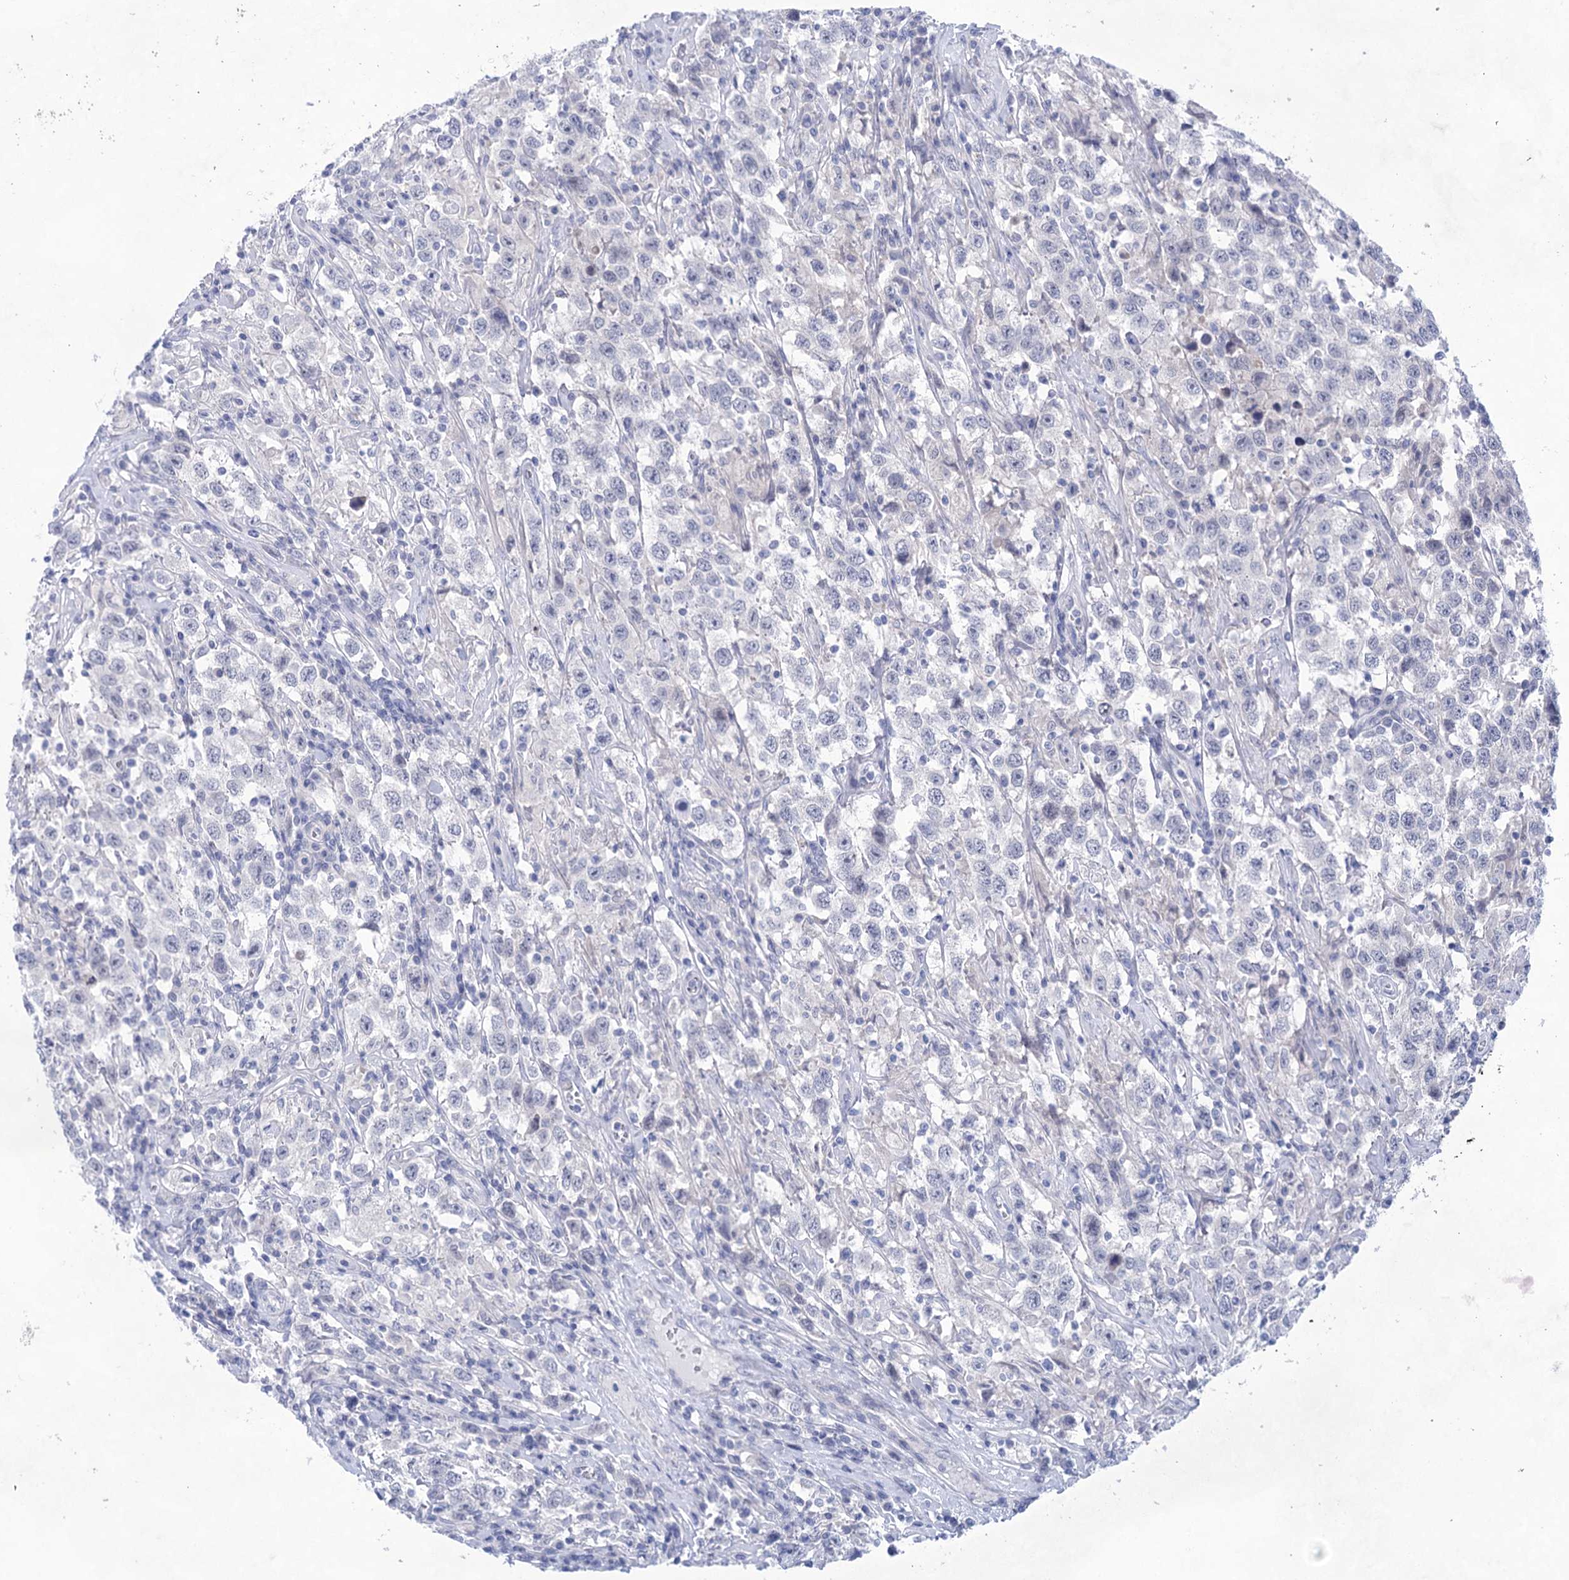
{"staining": {"intensity": "negative", "quantity": "none", "location": "none"}, "tissue": "testis cancer", "cell_type": "Tumor cells", "image_type": "cancer", "snomed": [{"axis": "morphology", "description": "Seminoma, NOS"}, {"axis": "topography", "description": "Testis"}], "caption": "DAB (3,3'-diaminobenzidine) immunohistochemical staining of testis seminoma shows no significant expression in tumor cells. (DAB (3,3'-diaminobenzidine) IHC, high magnification).", "gene": "LALBA", "patient": {"sex": "male", "age": 41}}